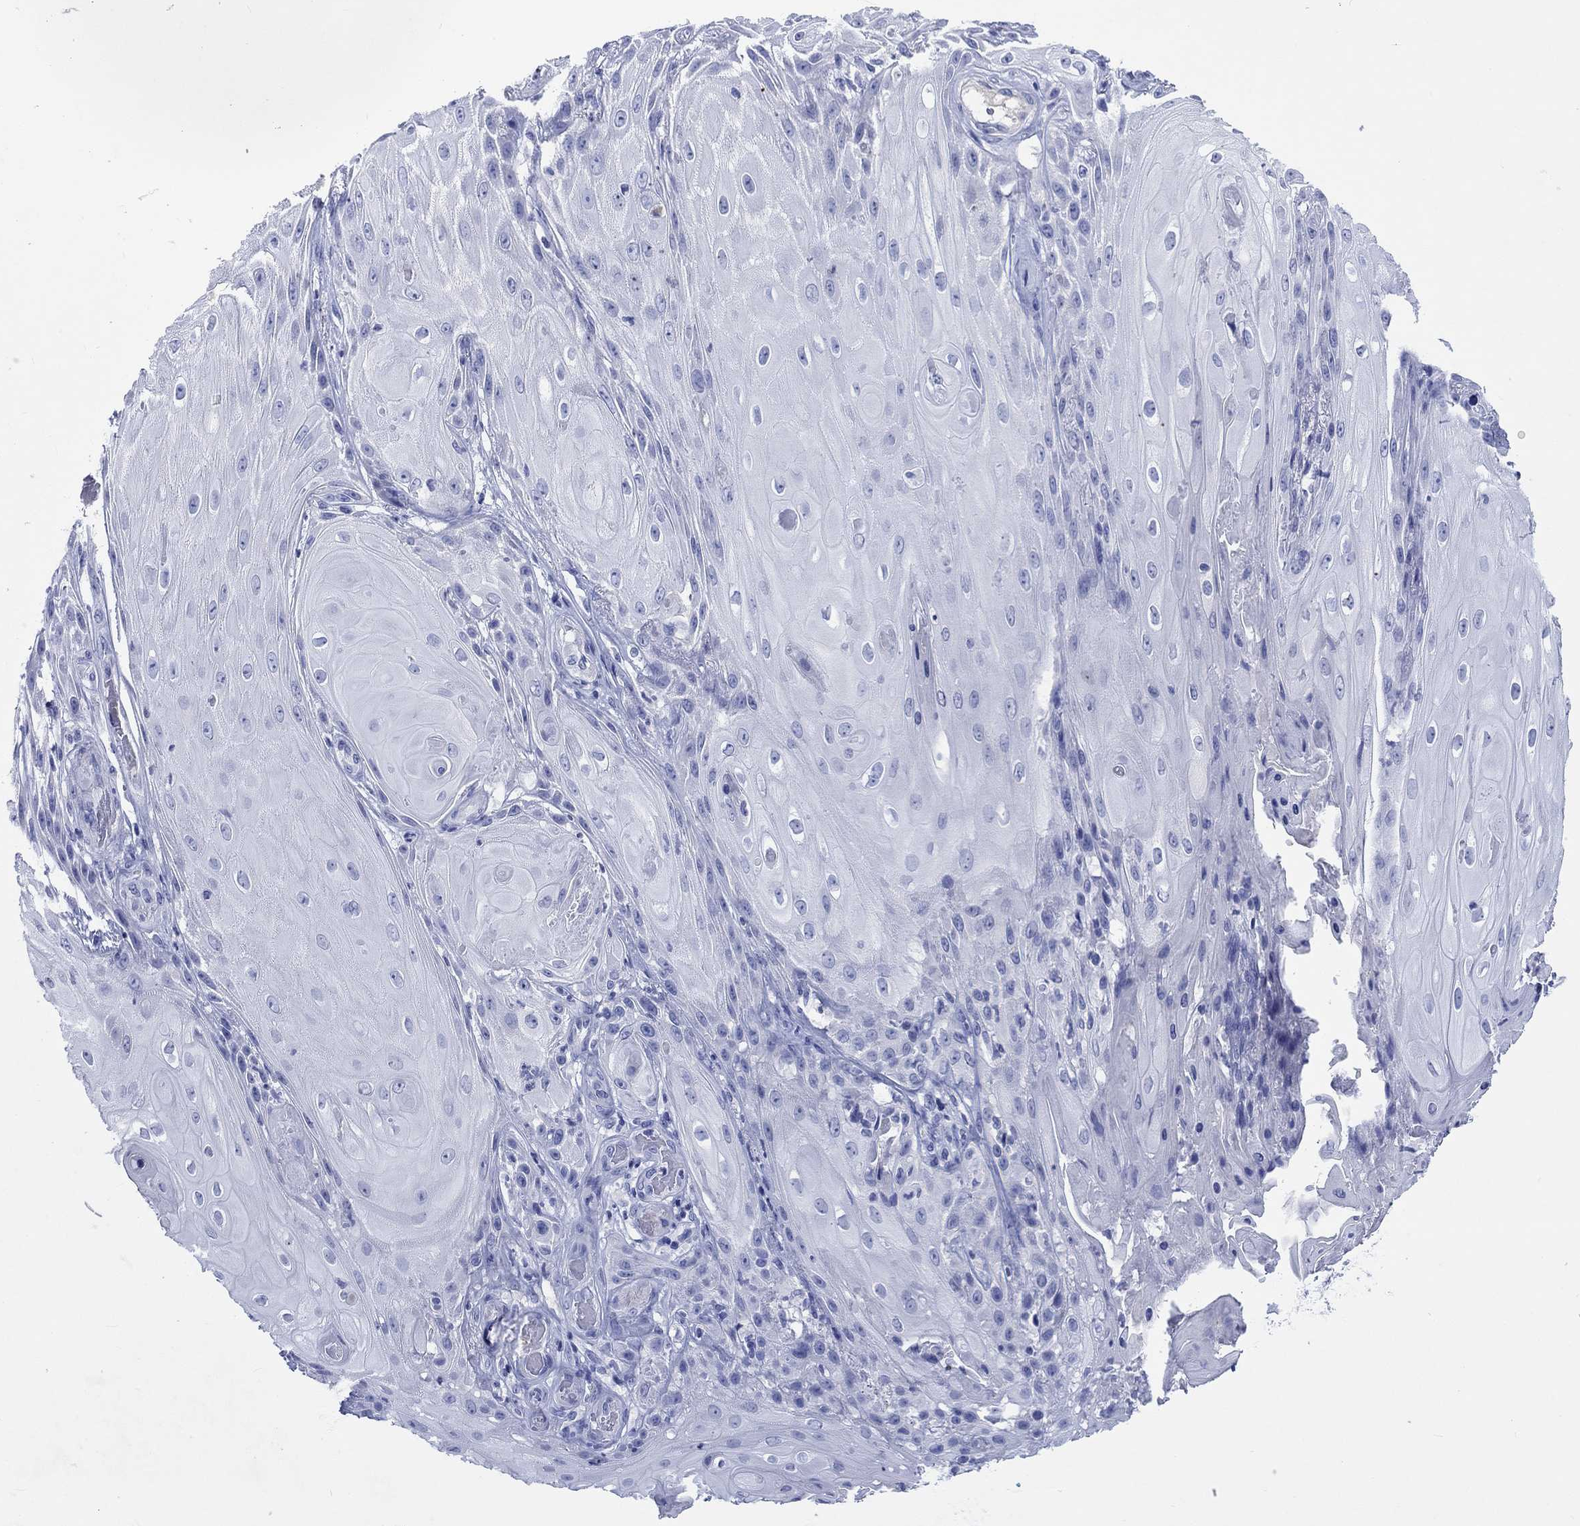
{"staining": {"intensity": "negative", "quantity": "none", "location": "none"}, "tissue": "skin cancer", "cell_type": "Tumor cells", "image_type": "cancer", "snomed": [{"axis": "morphology", "description": "Squamous cell carcinoma, NOS"}, {"axis": "topography", "description": "Skin"}], "caption": "Skin squamous cell carcinoma was stained to show a protein in brown. There is no significant positivity in tumor cells. (Stains: DAB IHC with hematoxylin counter stain, Microscopy: brightfield microscopy at high magnification).", "gene": "CACNG3", "patient": {"sex": "male", "age": 62}}